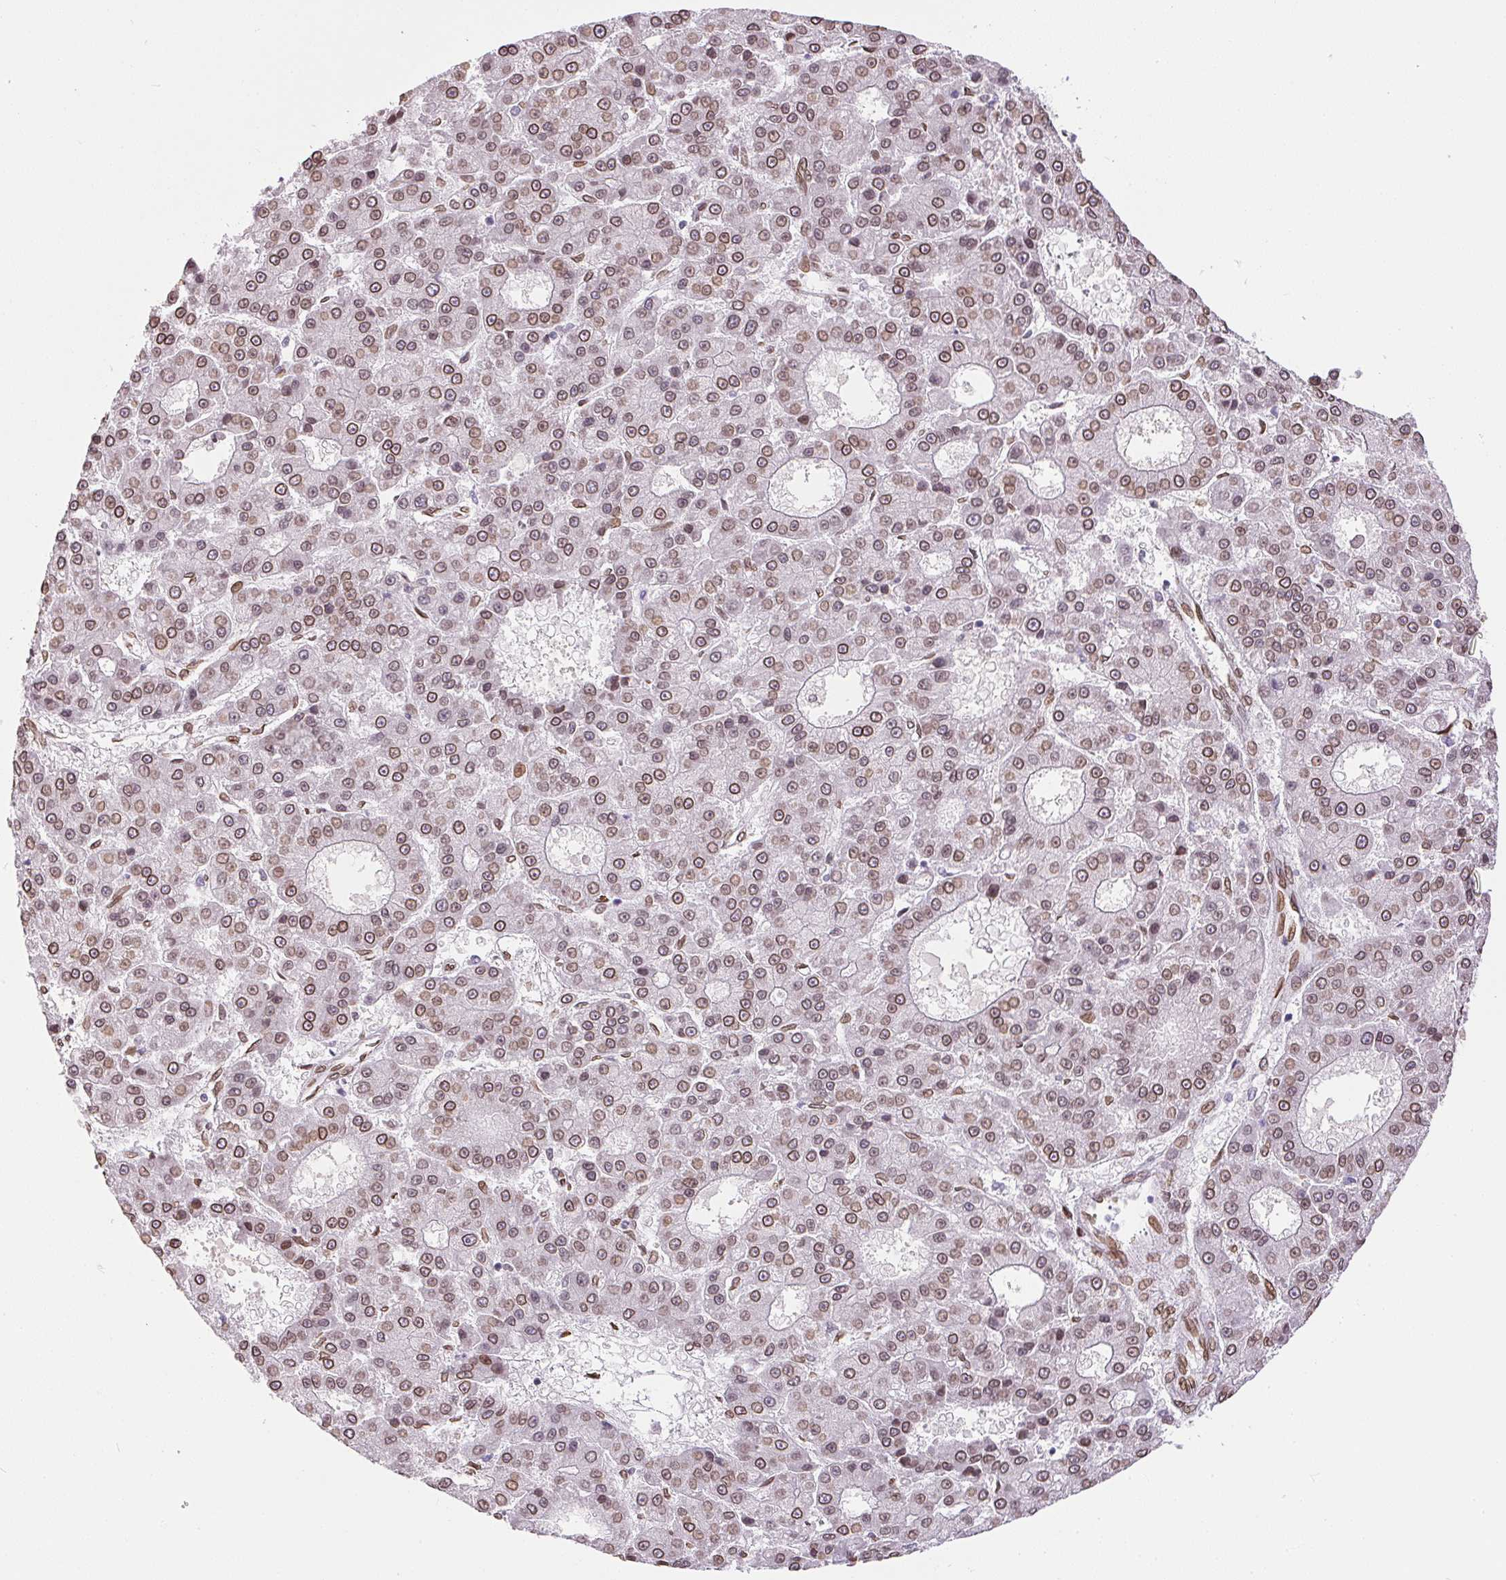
{"staining": {"intensity": "moderate", "quantity": ">75%", "location": "cytoplasmic/membranous,nuclear"}, "tissue": "liver cancer", "cell_type": "Tumor cells", "image_type": "cancer", "snomed": [{"axis": "morphology", "description": "Carcinoma, Hepatocellular, NOS"}, {"axis": "topography", "description": "Liver"}], "caption": "The micrograph shows immunohistochemical staining of hepatocellular carcinoma (liver). There is moderate cytoplasmic/membranous and nuclear staining is appreciated in approximately >75% of tumor cells.", "gene": "TMEM175", "patient": {"sex": "male", "age": 70}}